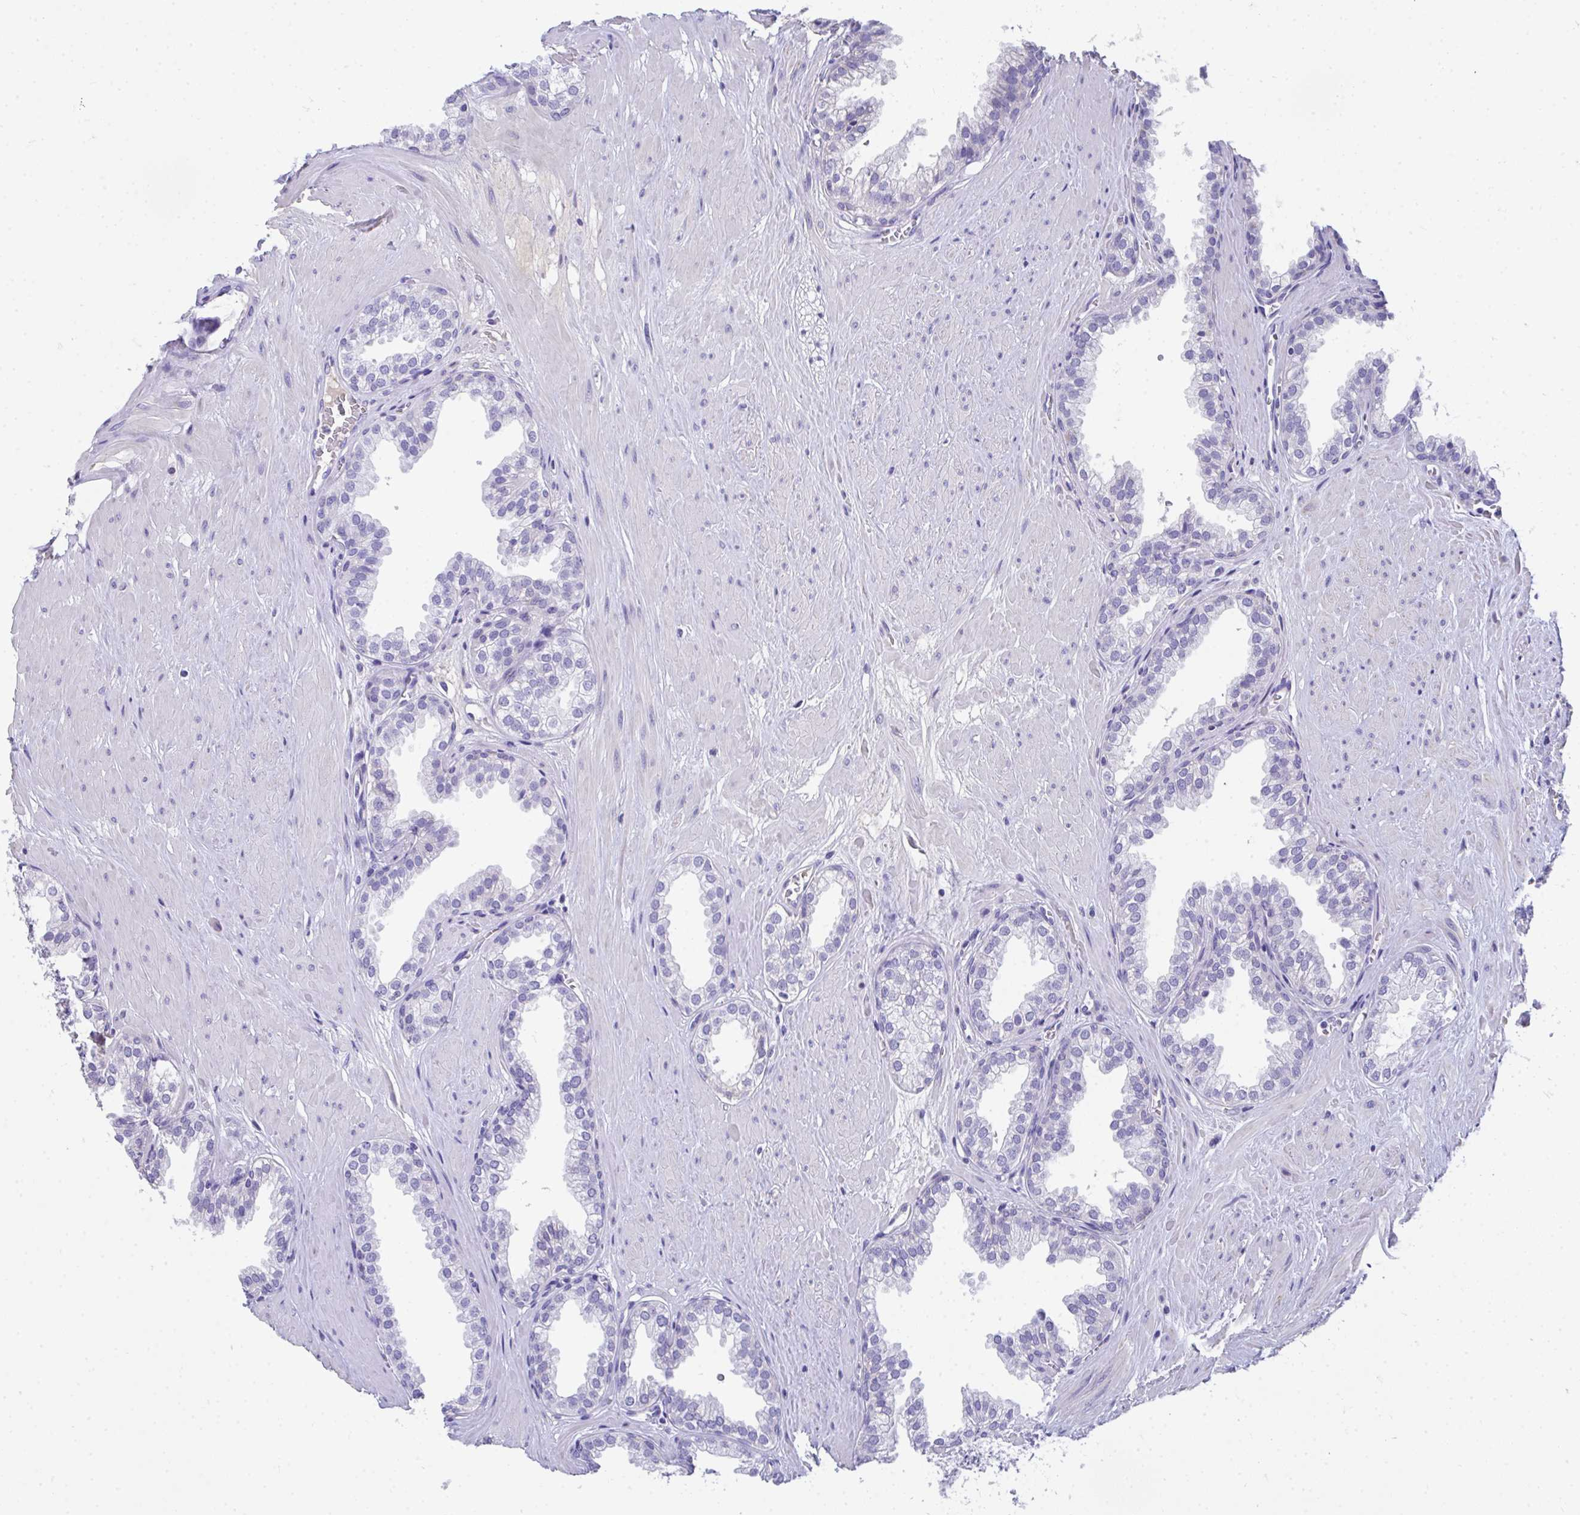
{"staining": {"intensity": "negative", "quantity": "none", "location": "none"}, "tissue": "prostate", "cell_type": "Glandular cells", "image_type": "normal", "snomed": [{"axis": "morphology", "description": "Normal tissue, NOS"}, {"axis": "topography", "description": "Prostate"}, {"axis": "topography", "description": "Peripheral nerve tissue"}], "caption": "This is a micrograph of immunohistochemistry (IHC) staining of unremarkable prostate, which shows no positivity in glandular cells. The staining is performed using DAB (3,3'-diaminobenzidine) brown chromogen with nuclei counter-stained in using hematoxylin.", "gene": "COA5", "patient": {"sex": "male", "age": 55}}